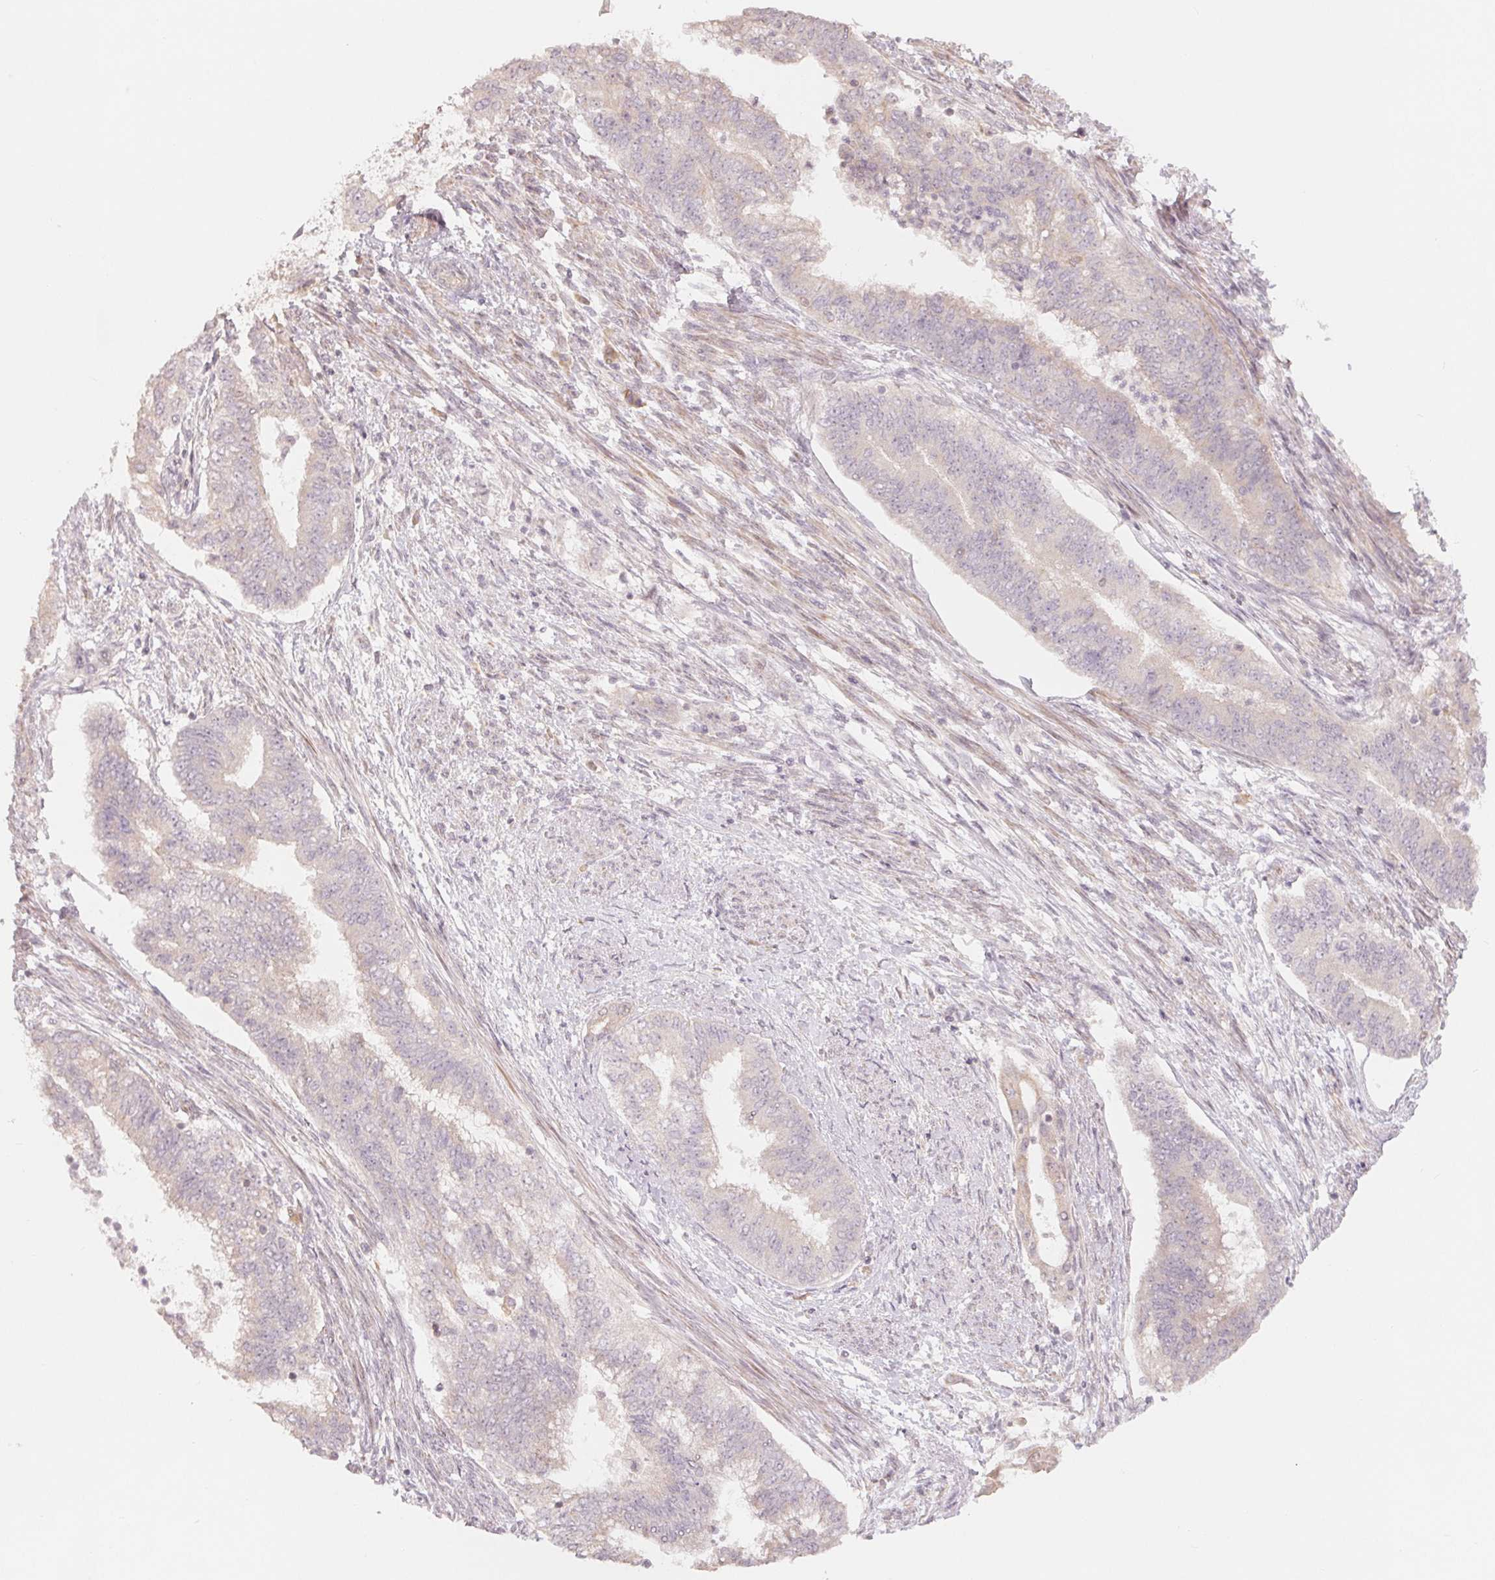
{"staining": {"intensity": "negative", "quantity": "none", "location": "none"}, "tissue": "endometrial cancer", "cell_type": "Tumor cells", "image_type": "cancer", "snomed": [{"axis": "morphology", "description": "Adenocarcinoma, NOS"}, {"axis": "topography", "description": "Endometrium"}], "caption": "The IHC image has no significant positivity in tumor cells of adenocarcinoma (endometrial) tissue.", "gene": "DENND2C", "patient": {"sex": "female", "age": 65}}